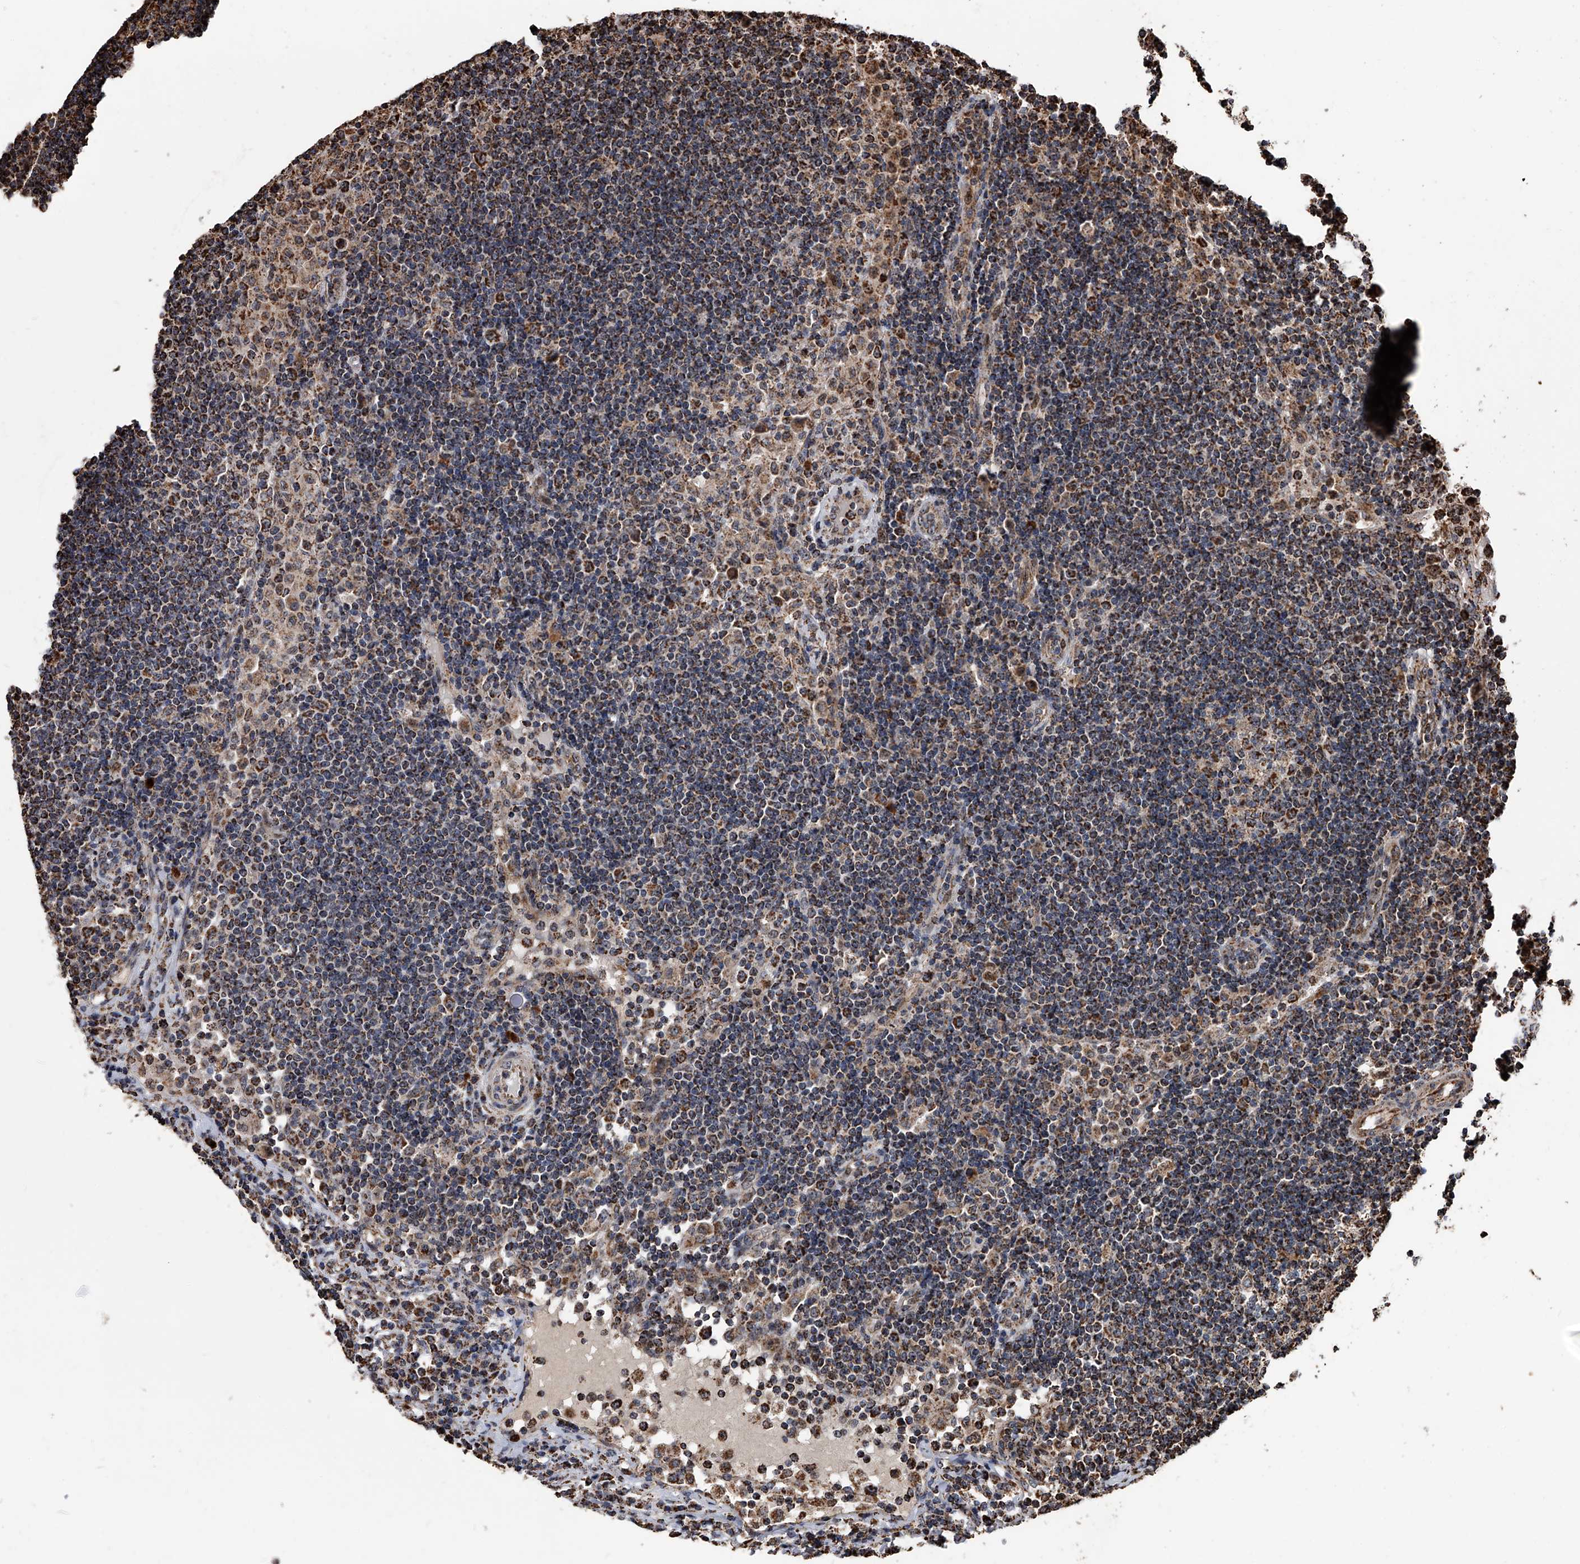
{"staining": {"intensity": "strong", "quantity": "25%-75%", "location": "cytoplasmic/membranous"}, "tissue": "lymph node", "cell_type": "Germinal center cells", "image_type": "normal", "snomed": [{"axis": "morphology", "description": "Normal tissue, NOS"}, {"axis": "topography", "description": "Lymph node"}], "caption": "Normal lymph node exhibits strong cytoplasmic/membranous positivity in approximately 25%-75% of germinal center cells (brown staining indicates protein expression, while blue staining denotes nuclei)..", "gene": "SMPDL3A", "patient": {"sex": "female", "age": 53}}